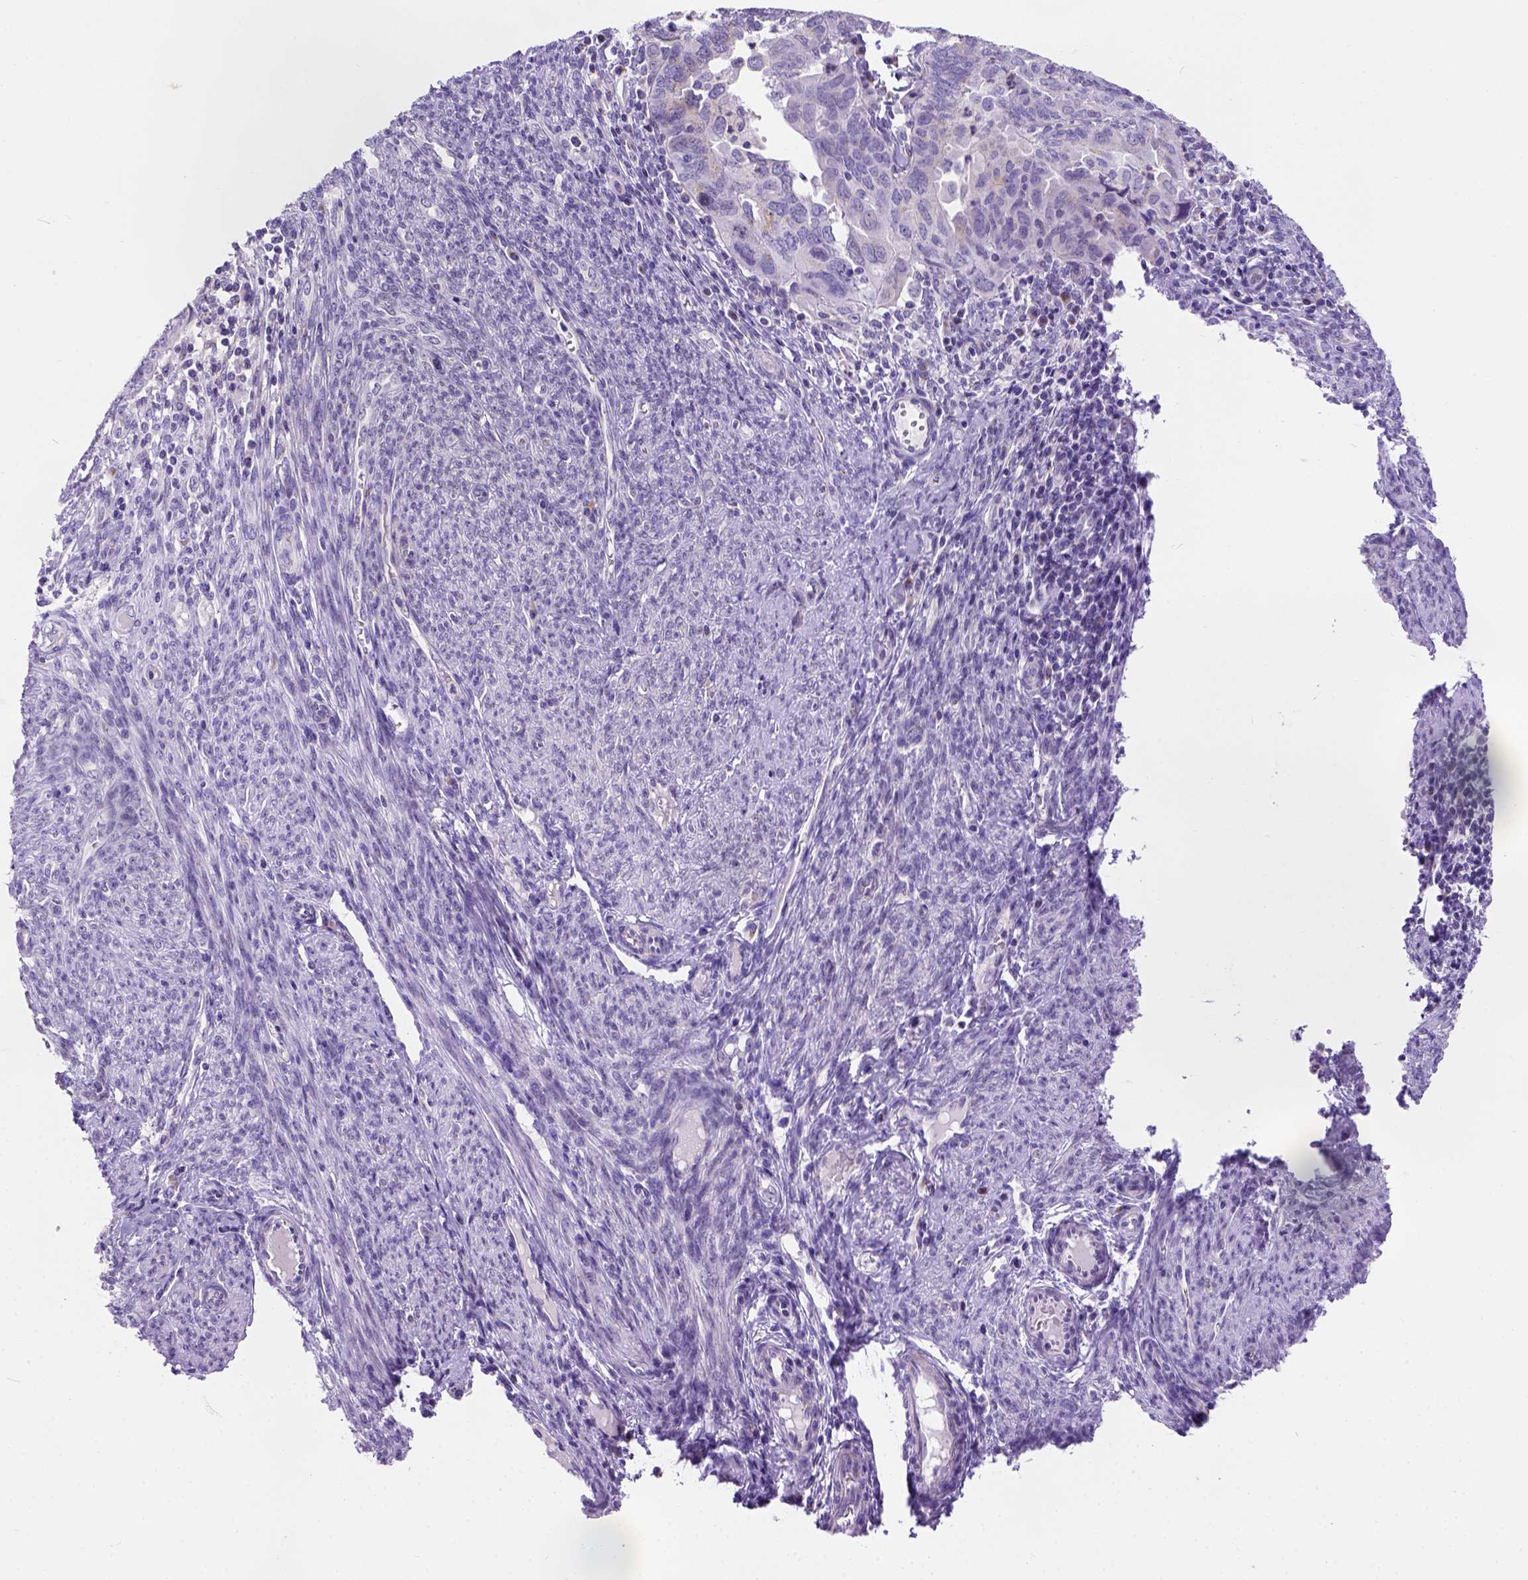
{"staining": {"intensity": "moderate", "quantity": "<25%", "location": "cytoplasmic/membranous"}, "tissue": "endometrial cancer", "cell_type": "Tumor cells", "image_type": "cancer", "snomed": [{"axis": "morphology", "description": "Adenocarcinoma, NOS"}, {"axis": "topography", "description": "Endometrium"}], "caption": "Immunohistochemical staining of human endometrial cancer (adenocarcinoma) demonstrates moderate cytoplasmic/membranous protein positivity in approximately <25% of tumor cells.", "gene": "PHF7", "patient": {"sex": "female", "age": 79}}